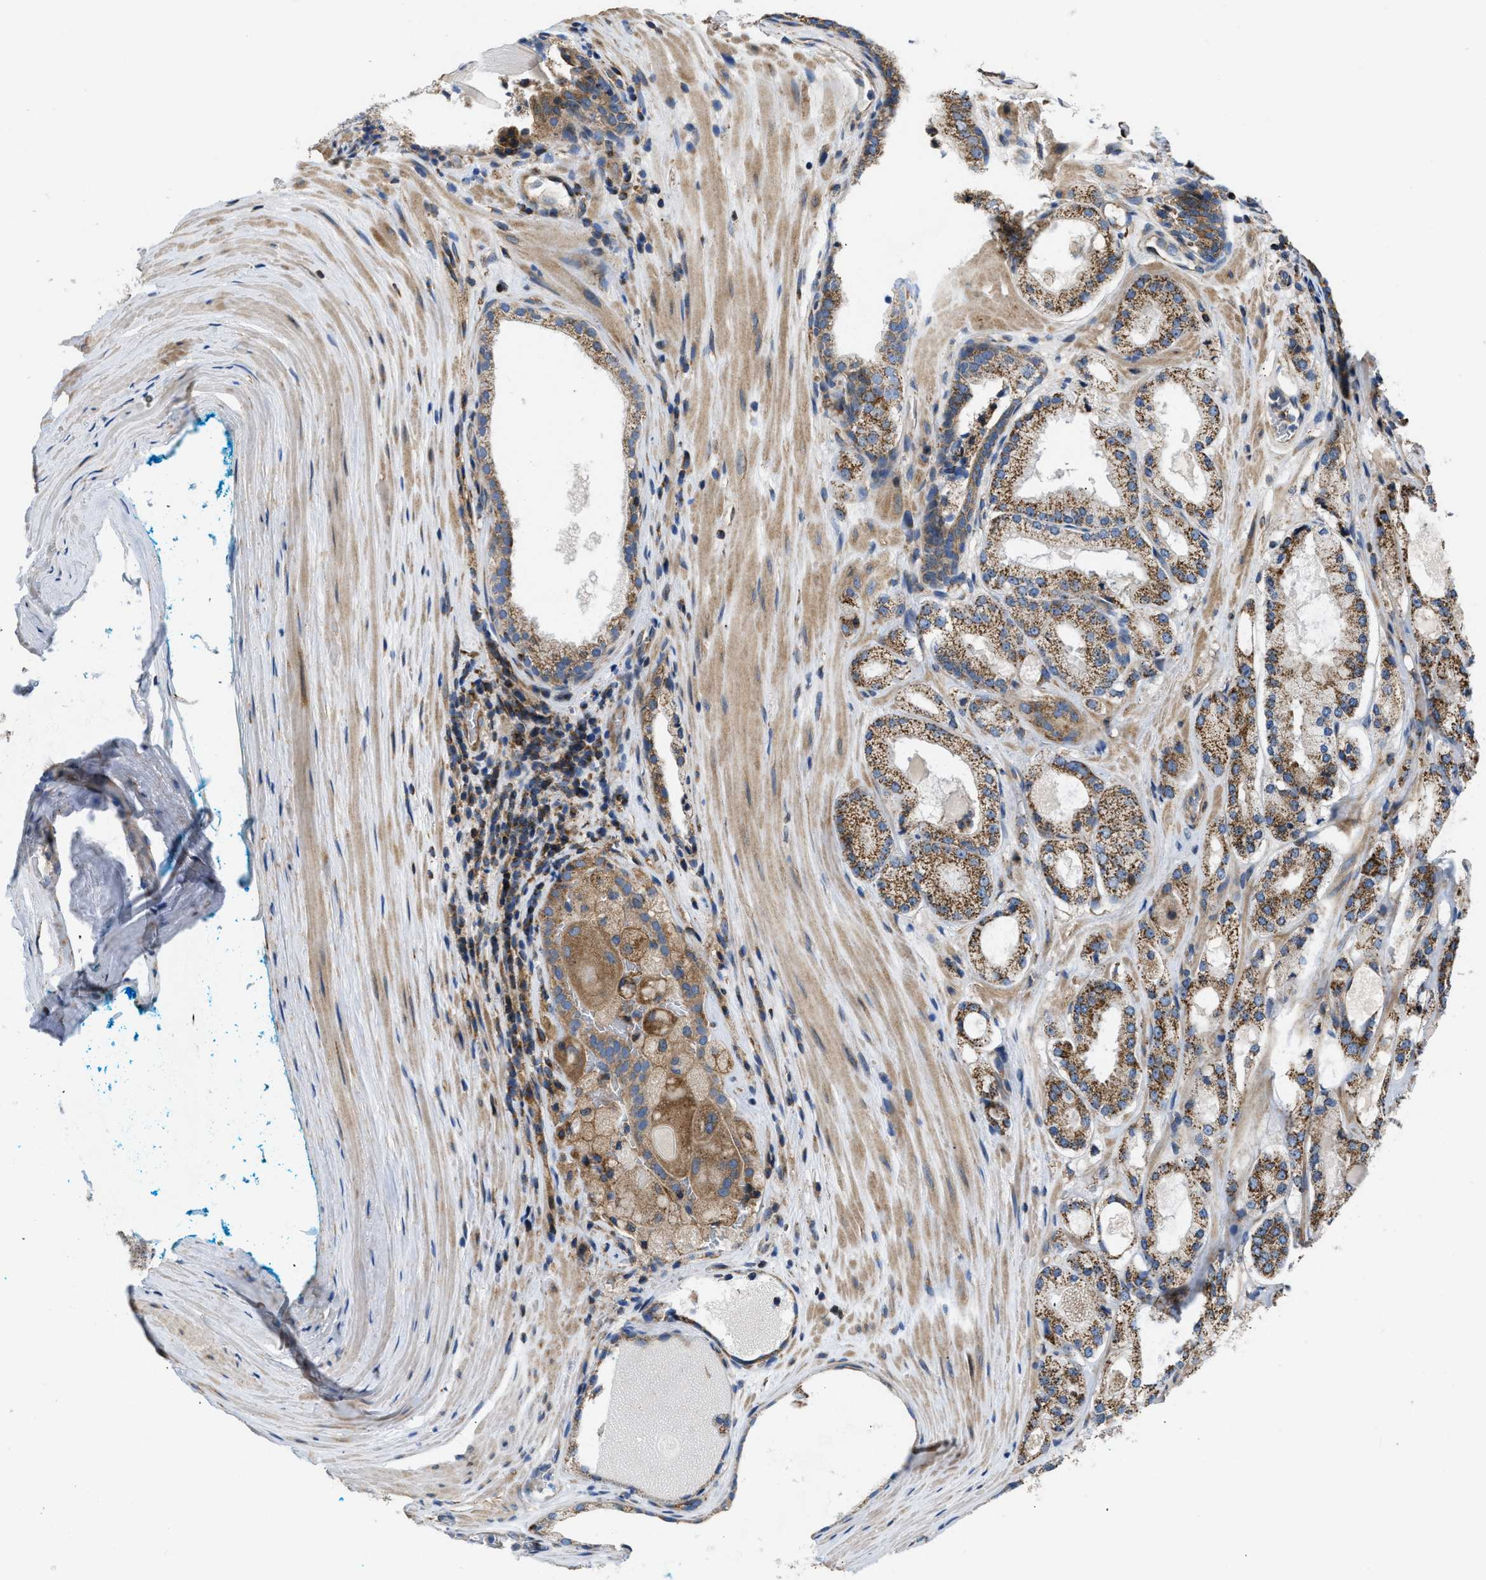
{"staining": {"intensity": "moderate", "quantity": ">75%", "location": "cytoplasmic/membranous"}, "tissue": "prostate cancer", "cell_type": "Tumor cells", "image_type": "cancer", "snomed": [{"axis": "morphology", "description": "Adenocarcinoma, High grade"}, {"axis": "topography", "description": "Prostate"}], "caption": "DAB (3,3'-diaminobenzidine) immunohistochemical staining of human prostate high-grade adenocarcinoma reveals moderate cytoplasmic/membranous protein staining in approximately >75% of tumor cells.", "gene": "OPTN", "patient": {"sex": "male", "age": 65}}